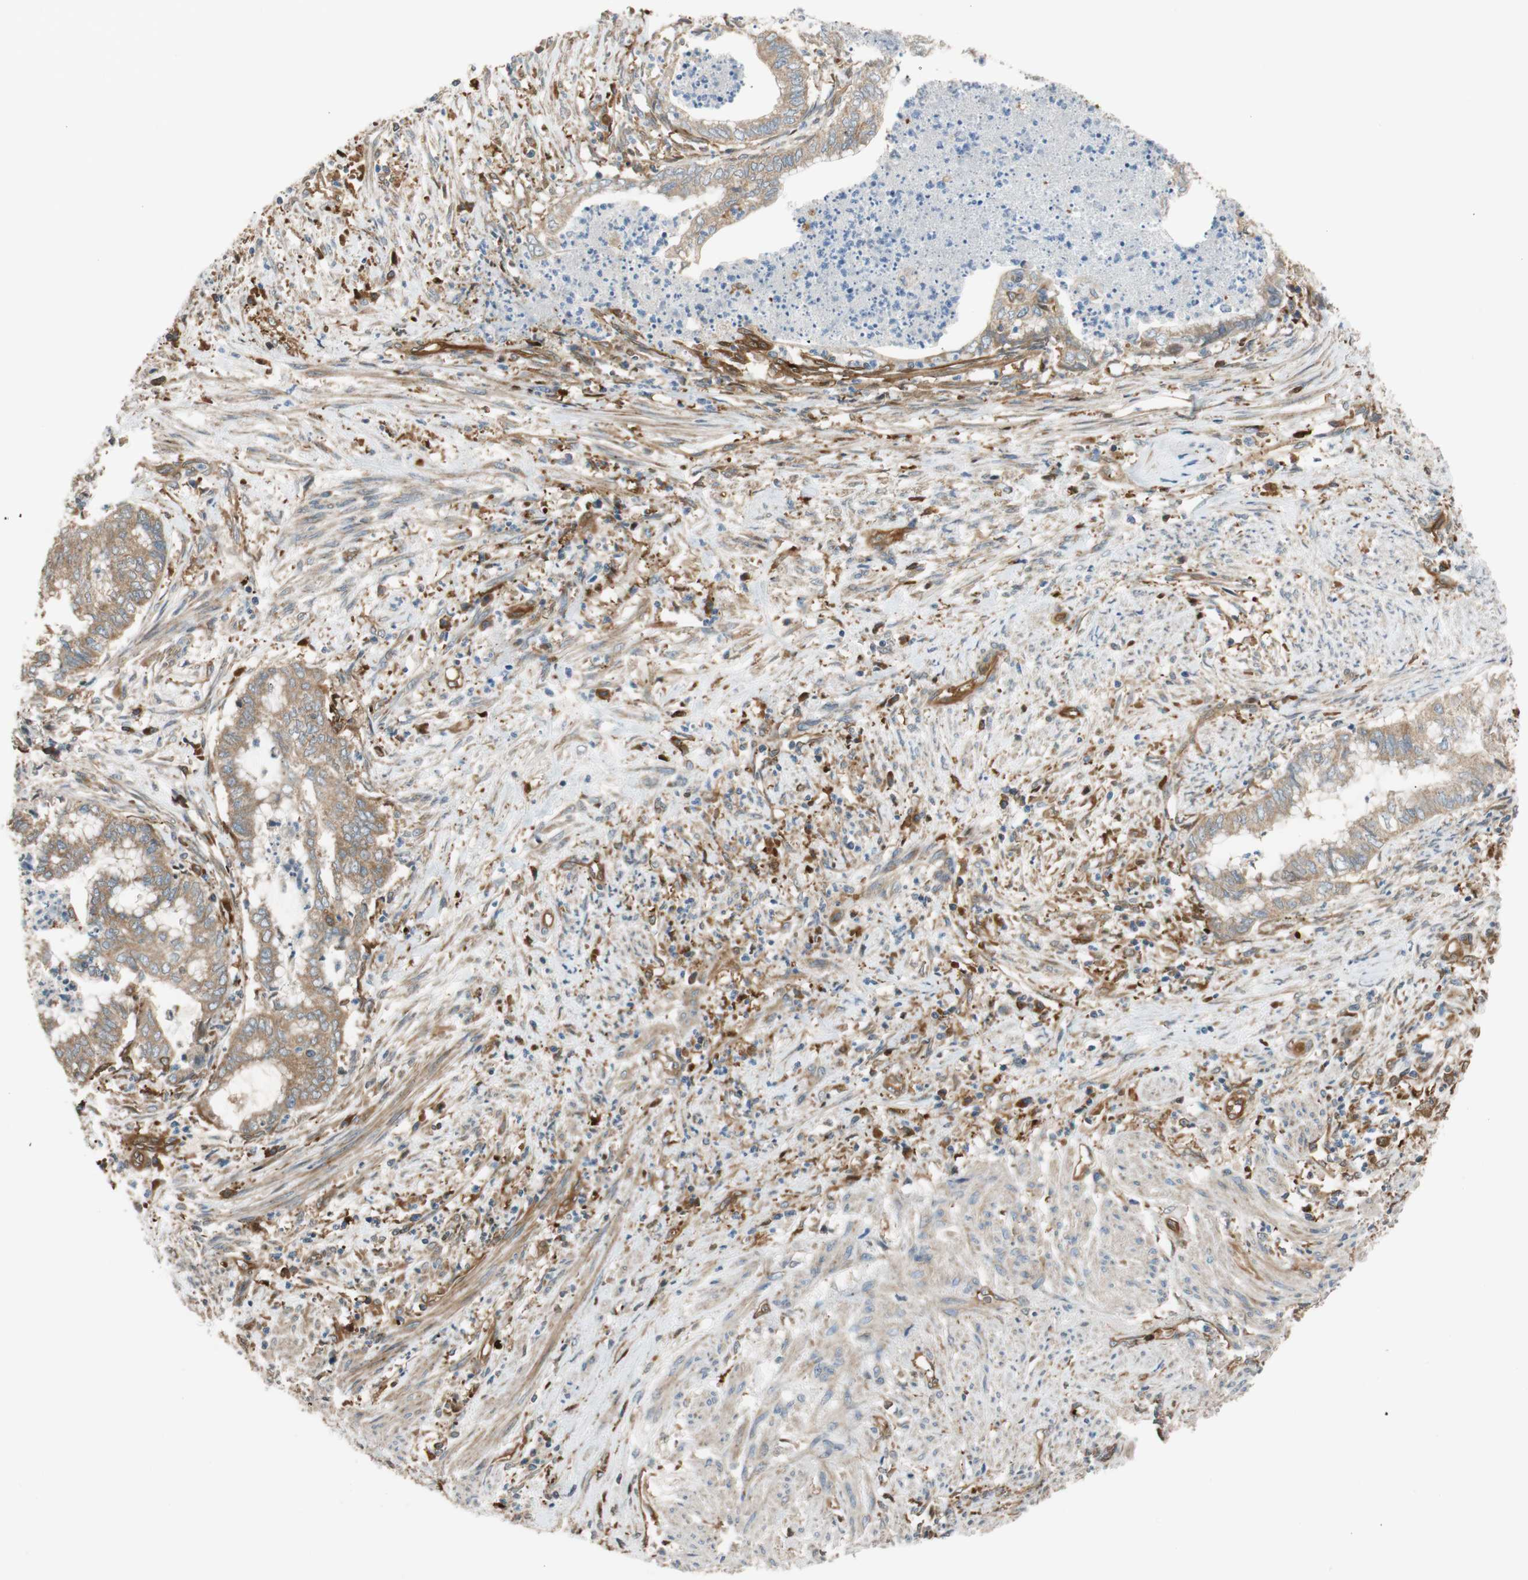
{"staining": {"intensity": "moderate", "quantity": ">75%", "location": "cytoplasmic/membranous"}, "tissue": "endometrial cancer", "cell_type": "Tumor cells", "image_type": "cancer", "snomed": [{"axis": "morphology", "description": "Necrosis, NOS"}, {"axis": "morphology", "description": "Adenocarcinoma, NOS"}, {"axis": "topography", "description": "Endometrium"}], "caption": "Immunohistochemical staining of human adenocarcinoma (endometrial) demonstrates medium levels of moderate cytoplasmic/membranous protein positivity in approximately >75% of tumor cells.", "gene": "PARP14", "patient": {"sex": "female", "age": 79}}